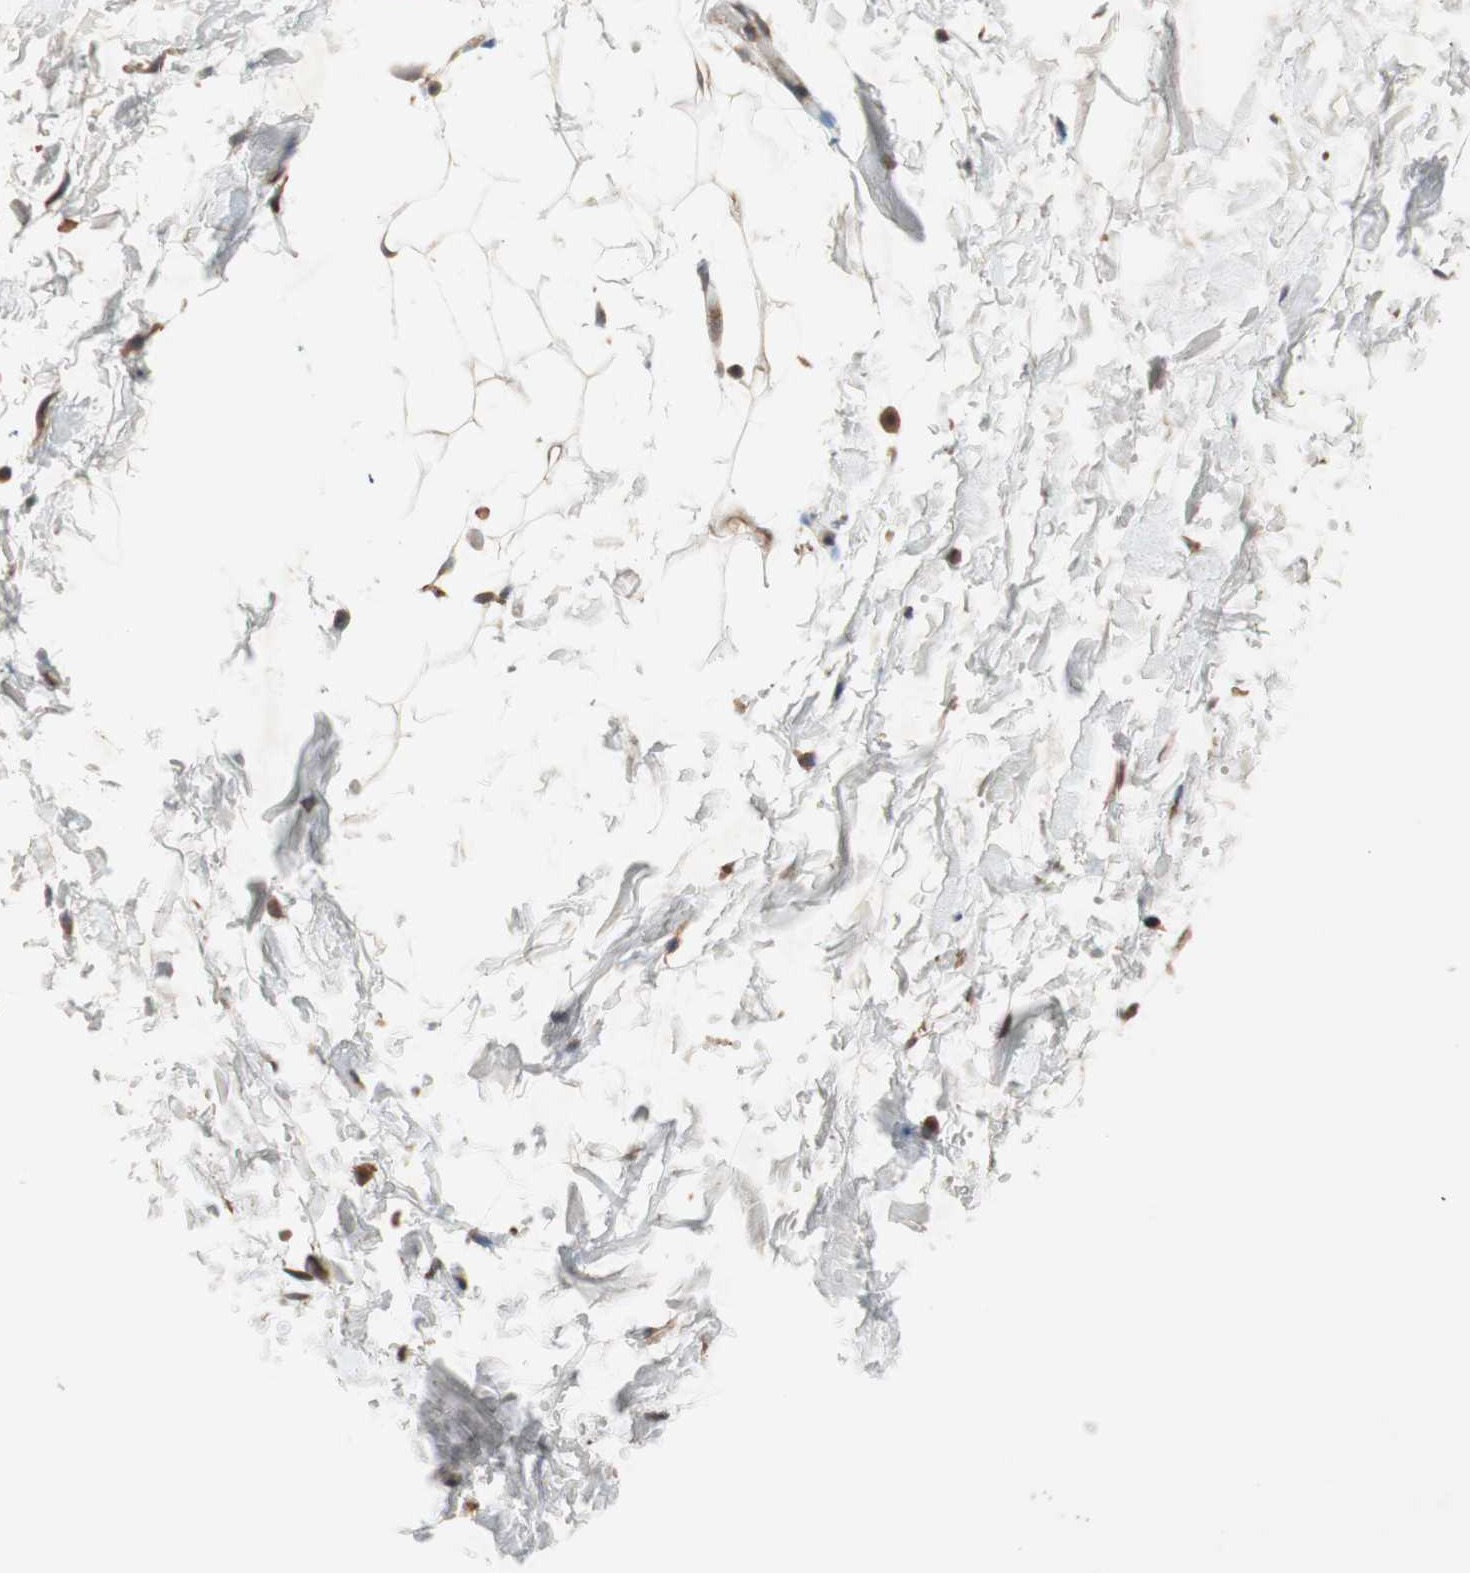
{"staining": {"intensity": "moderate", "quantity": "25%-75%", "location": "cytoplasmic/membranous"}, "tissue": "adipose tissue", "cell_type": "Adipocytes", "image_type": "normal", "snomed": [{"axis": "morphology", "description": "Normal tissue, NOS"}, {"axis": "topography", "description": "Soft tissue"}], "caption": "Immunohistochemistry histopathology image of normal adipose tissue: human adipose tissue stained using IHC shows medium levels of moderate protein expression localized specifically in the cytoplasmic/membranous of adipocytes, appearing as a cytoplasmic/membranous brown color.", "gene": "DDOST", "patient": {"sex": "male", "age": 72}}